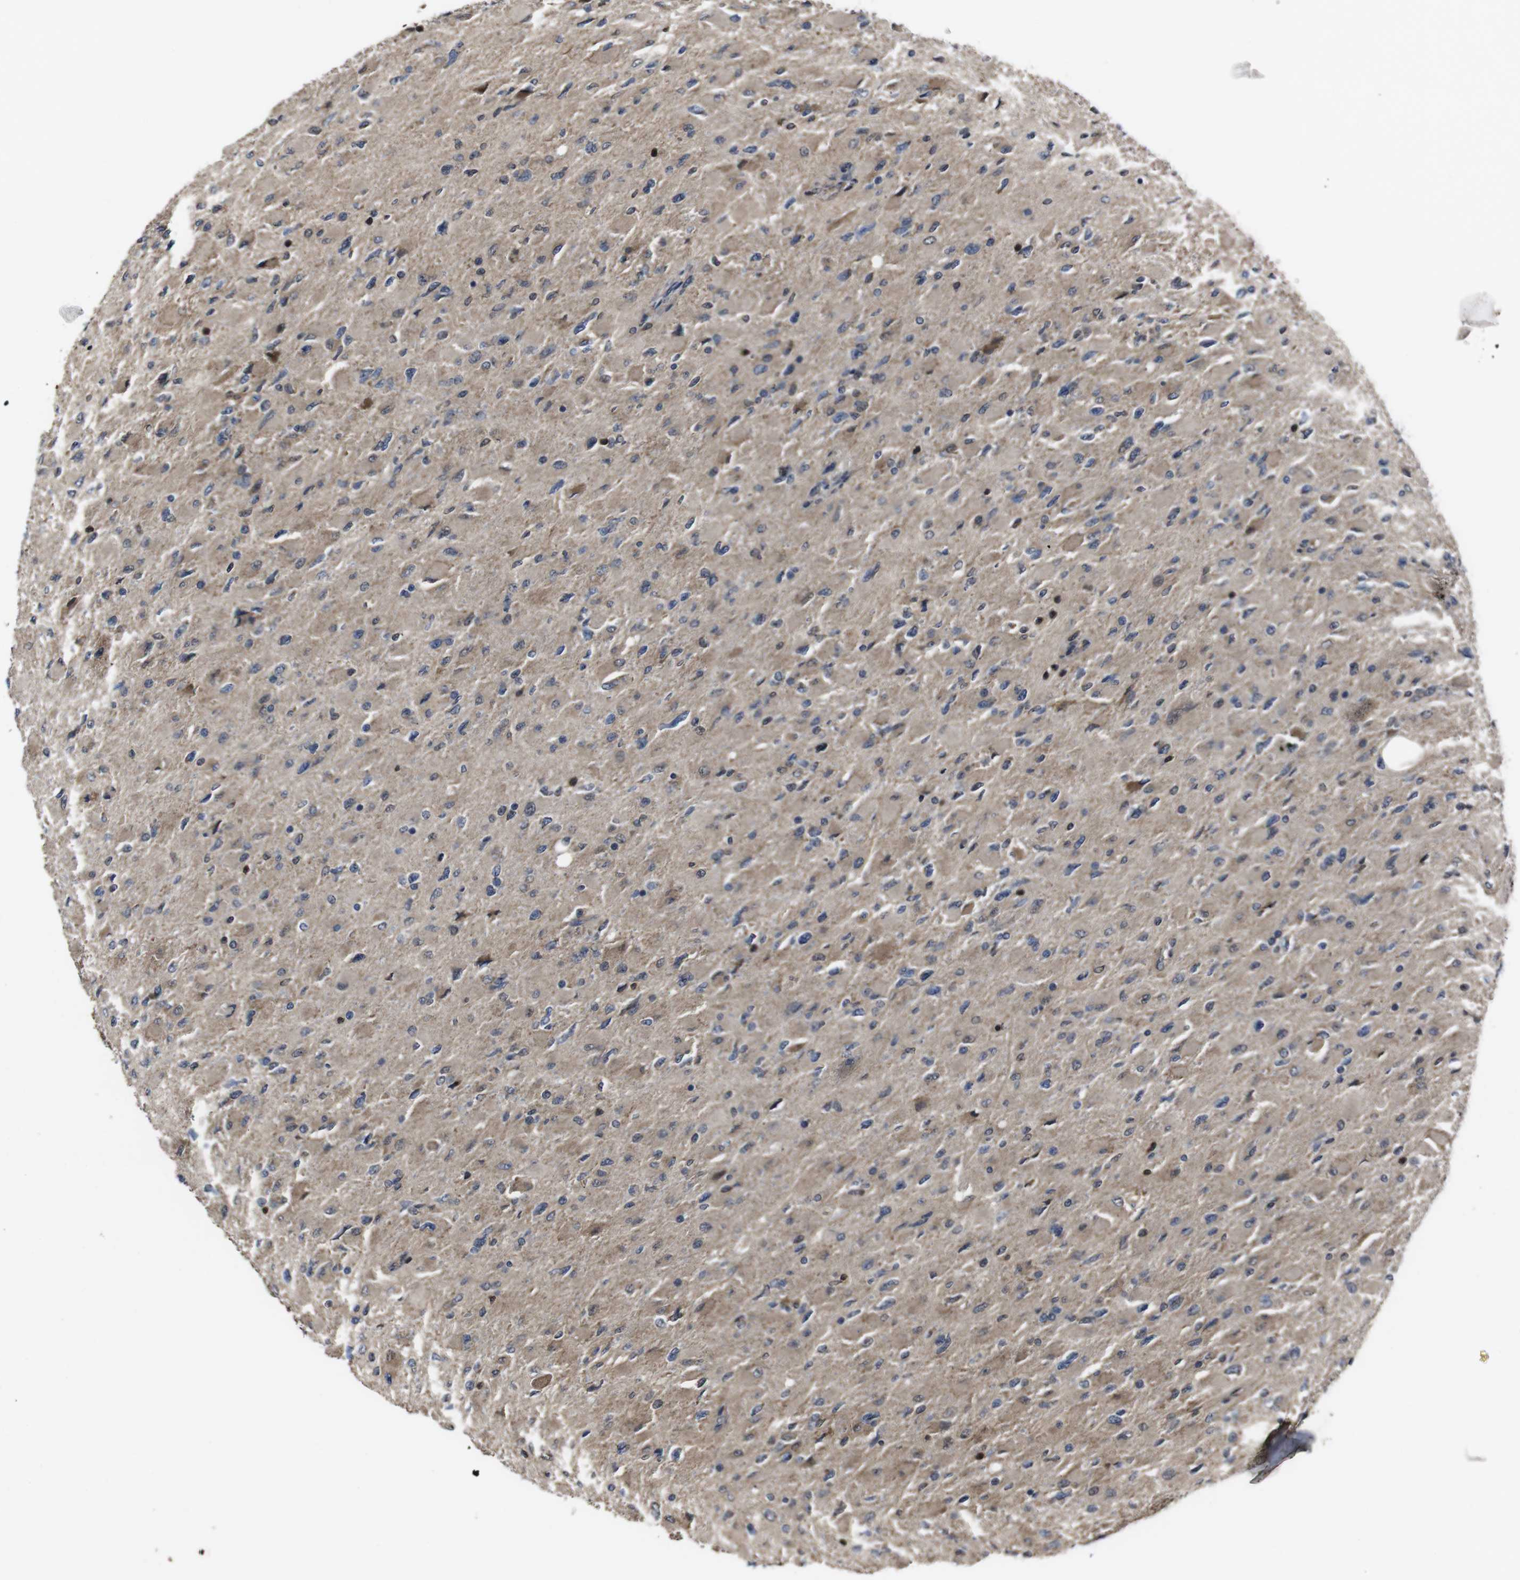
{"staining": {"intensity": "weak", "quantity": "<25%", "location": "cytoplasmic/membranous"}, "tissue": "glioma", "cell_type": "Tumor cells", "image_type": "cancer", "snomed": [{"axis": "morphology", "description": "Glioma, malignant, High grade"}, {"axis": "topography", "description": "Cerebral cortex"}], "caption": "Micrograph shows no significant protein positivity in tumor cells of malignant glioma (high-grade). (IHC, brightfield microscopy, high magnification).", "gene": "CXCL11", "patient": {"sex": "female", "age": 36}}